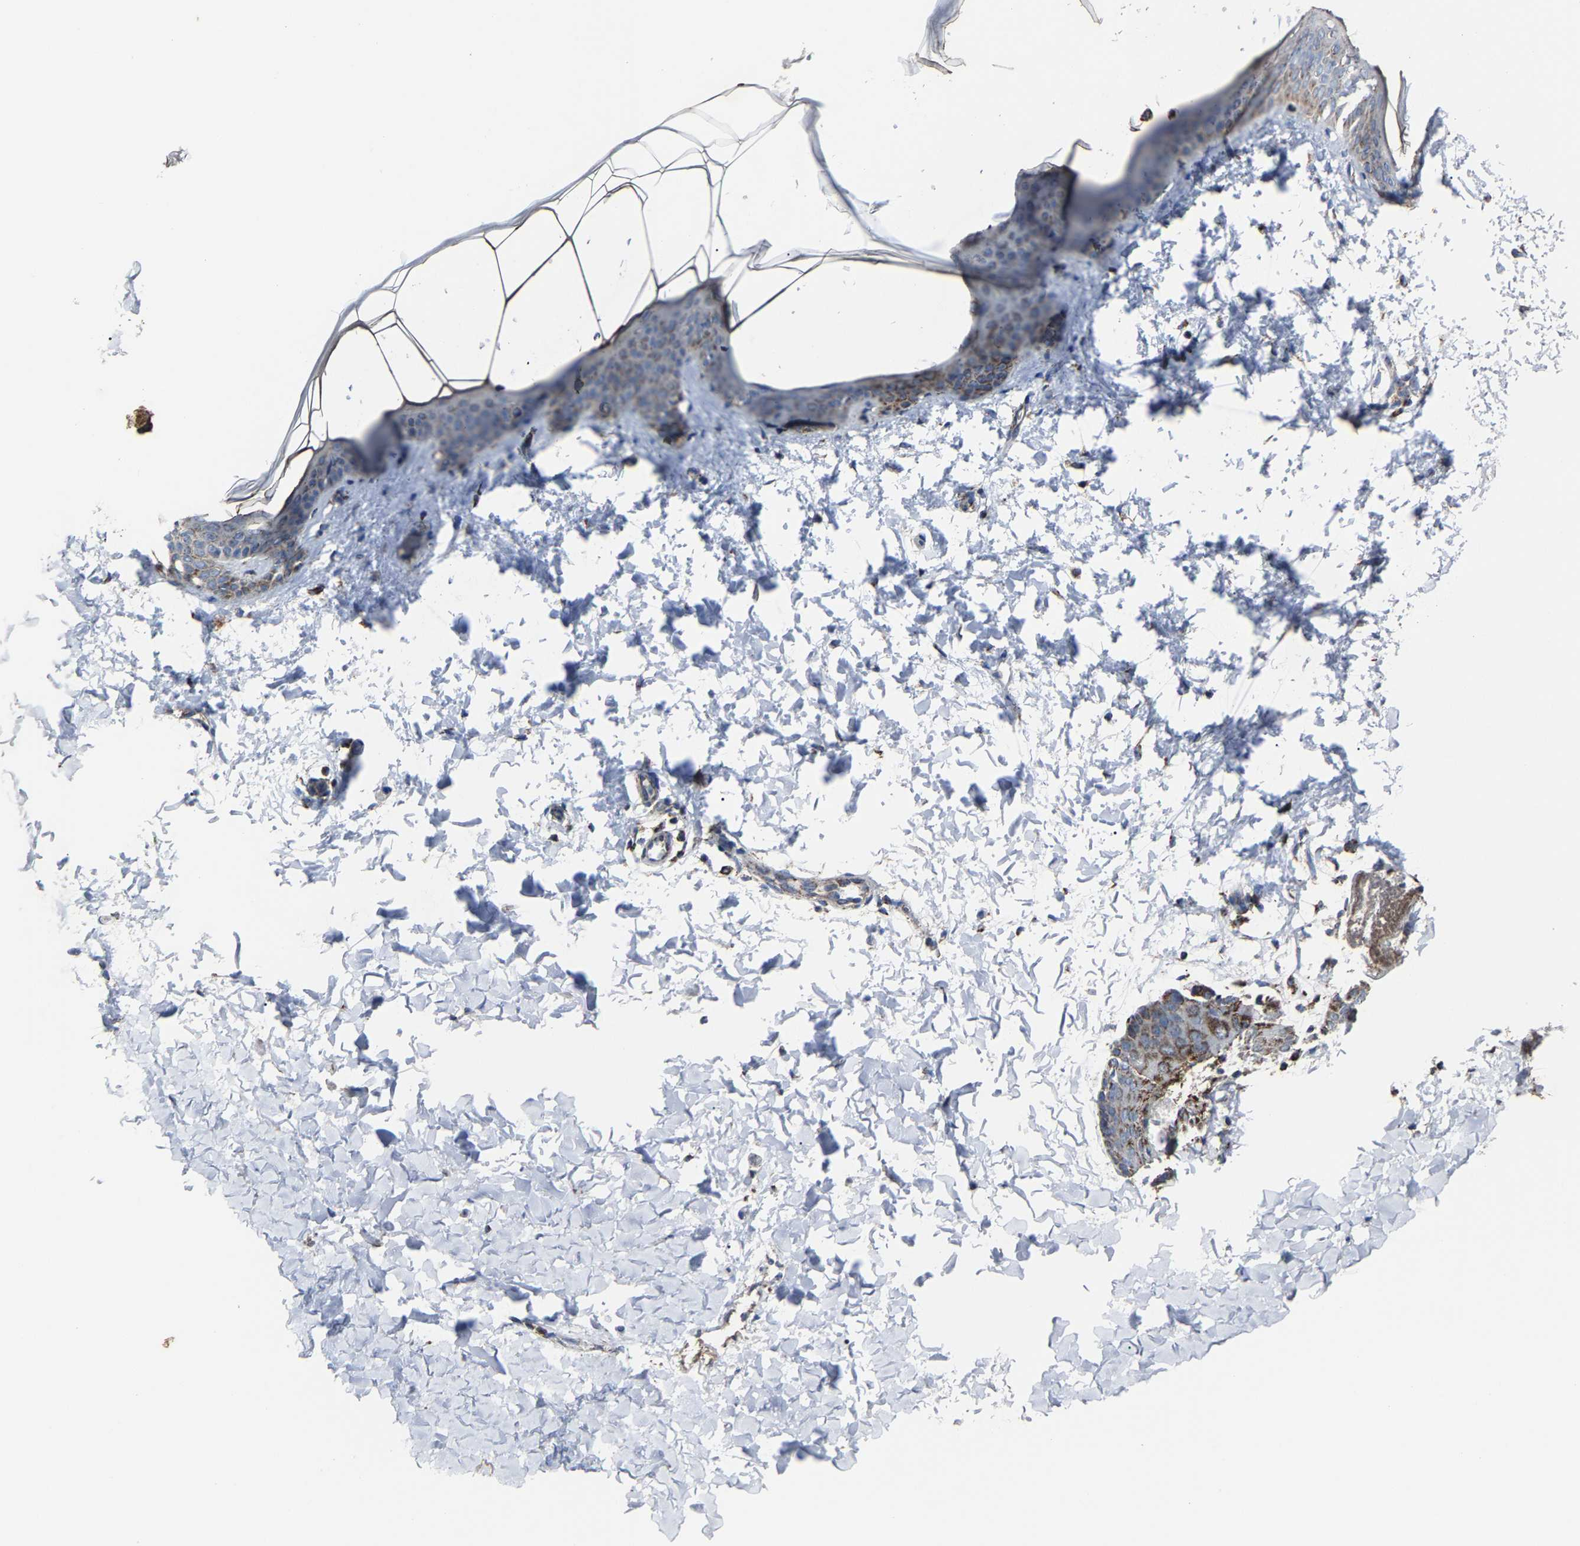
{"staining": {"intensity": "negative", "quantity": "none", "location": "none"}, "tissue": "skin", "cell_type": "Fibroblasts", "image_type": "normal", "snomed": [{"axis": "morphology", "description": "Normal tissue, NOS"}, {"axis": "topography", "description": "Skin"}], "caption": "DAB immunohistochemical staining of unremarkable human skin demonstrates no significant positivity in fibroblasts. (DAB IHC visualized using brightfield microscopy, high magnification).", "gene": "NDUFV3", "patient": {"sex": "female", "age": 17}}